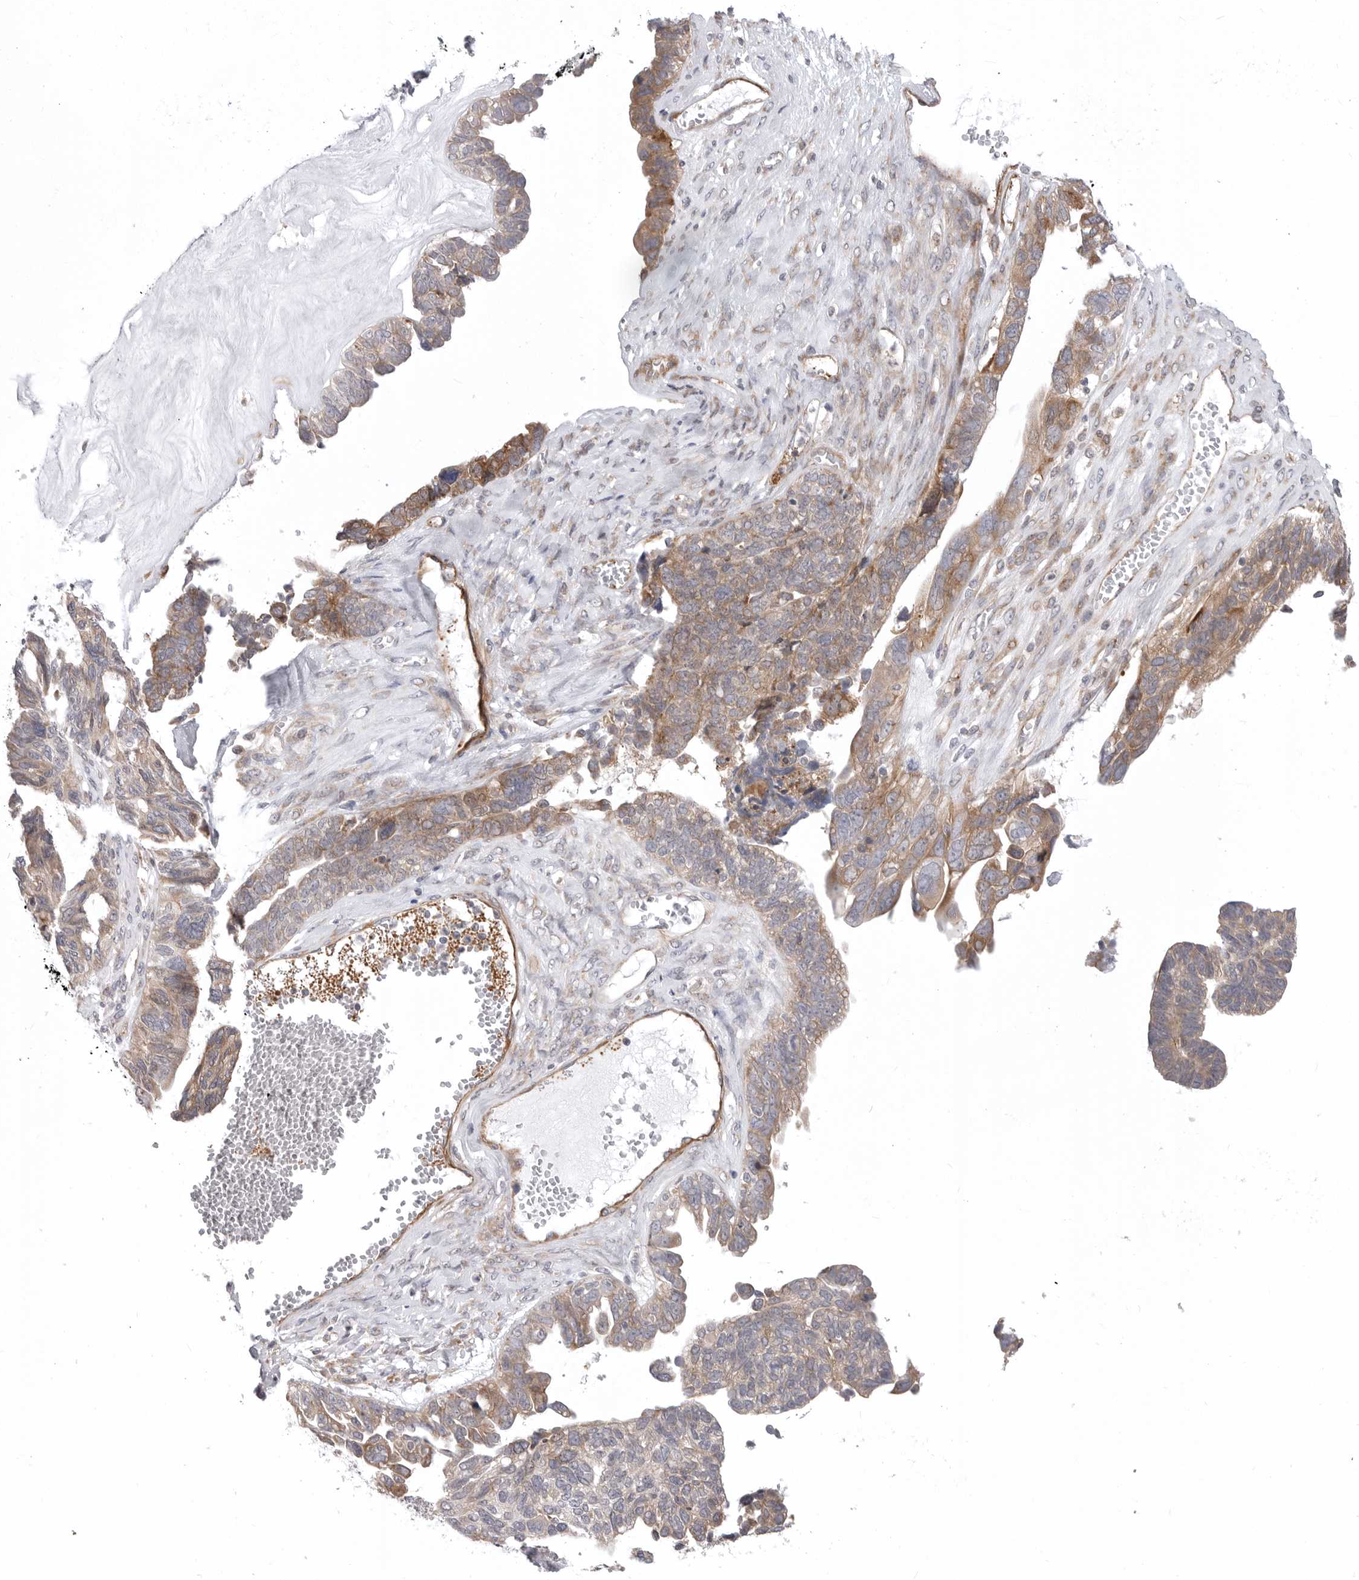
{"staining": {"intensity": "moderate", "quantity": "25%-75%", "location": "cytoplasmic/membranous"}, "tissue": "ovarian cancer", "cell_type": "Tumor cells", "image_type": "cancer", "snomed": [{"axis": "morphology", "description": "Cystadenocarcinoma, serous, NOS"}, {"axis": "topography", "description": "Ovary"}], "caption": "Serous cystadenocarcinoma (ovarian) tissue exhibits moderate cytoplasmic/membranous staining in approximately 25%-75% of tumor cells, visualized by immunohistochemistry. (DAB IHC, brown staining for protein, blue staining for nuclei).", "gene": "SCP2", "patient": {"sex": "female", "age": 79}}